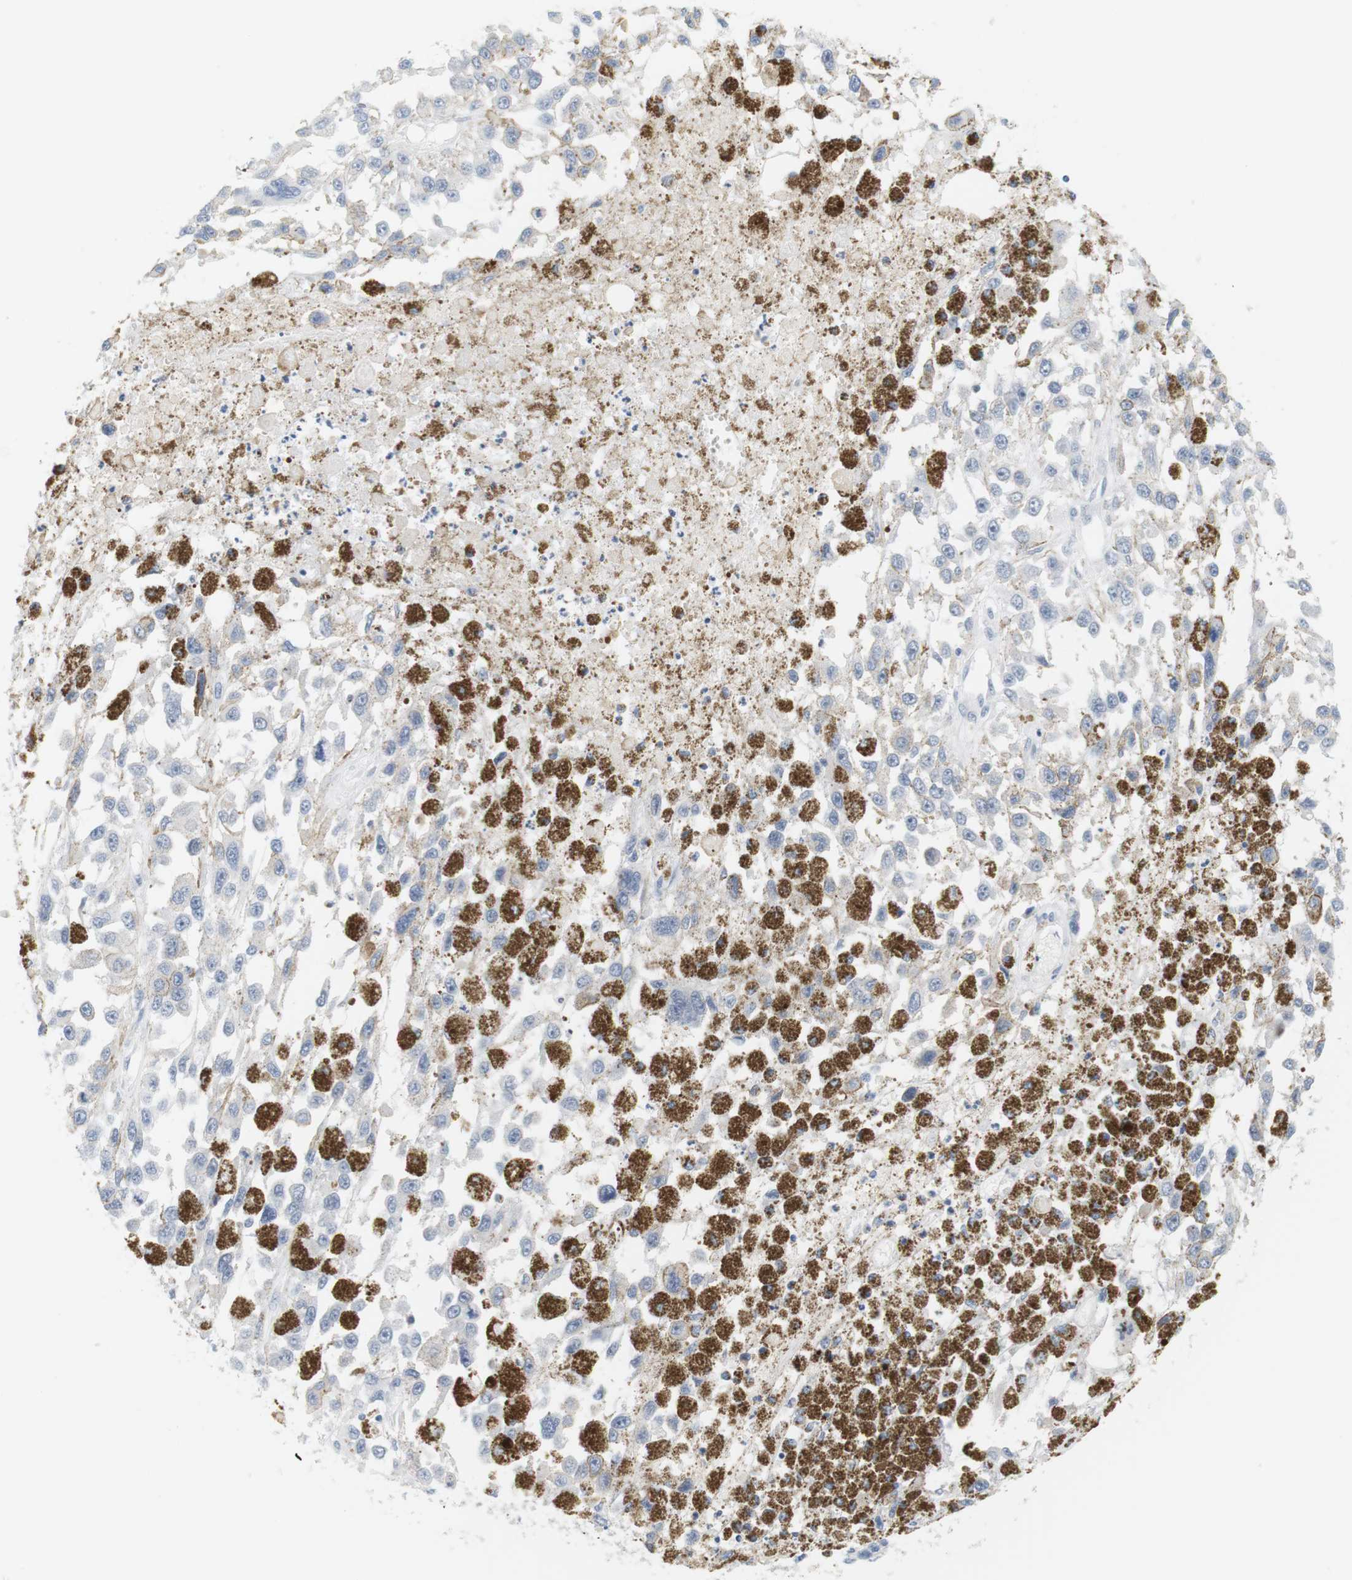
{"staining": {"intensity": "negative", "quantity": "none", "location": "none"}, "tissue": "melanoma", "cell_type": "Tumor cells", "image_type": "cancer", "snomed": [{"axis": "morphology", "description": "Malignant melanoma, Metastatic site"}, {"axis": "topography", "description": "Lymph node"}], "caption": "Tumor cells are negative for brown protein staining in melanoma.", "gene": "OPRM1", "patient": {"sex": "male", "age": 59}}